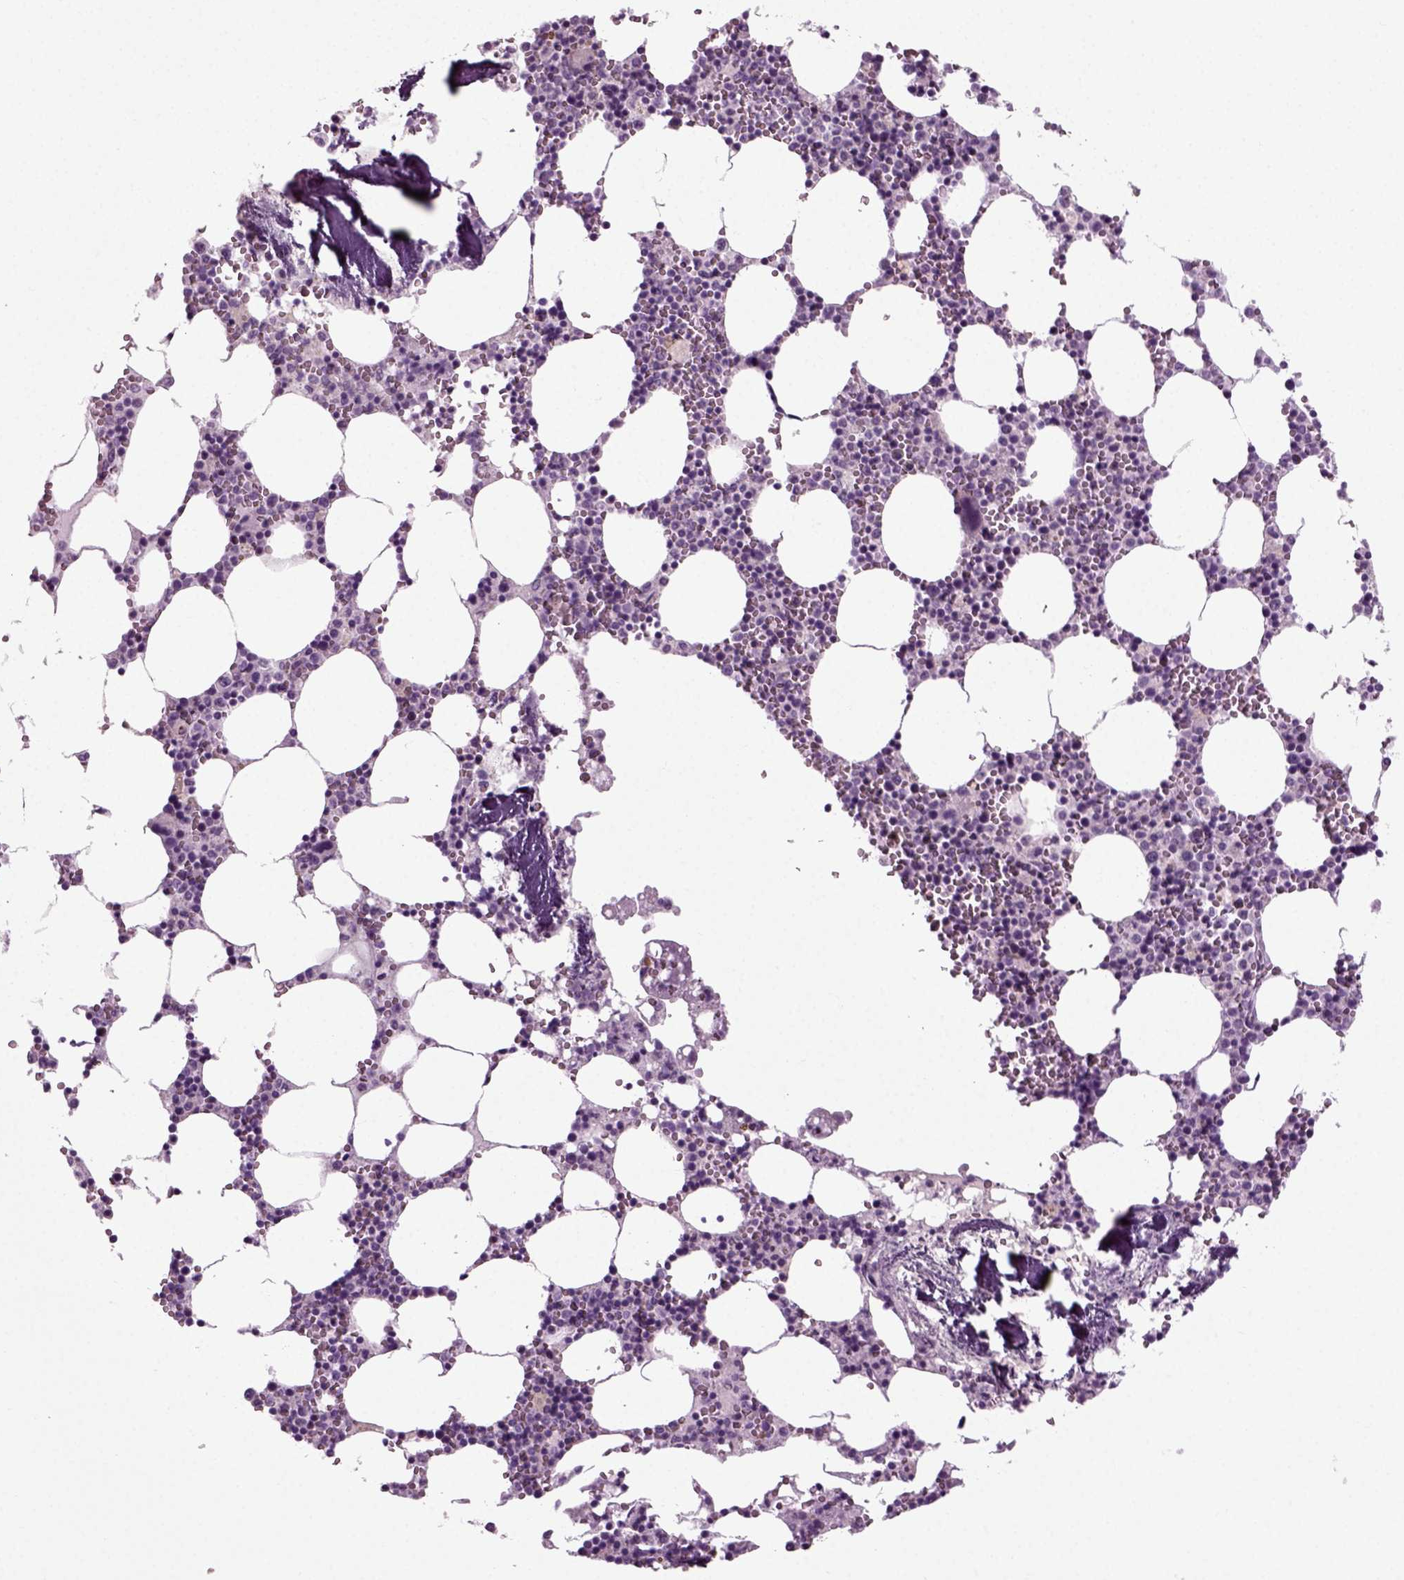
{"staining": {"intensity": "negative", "quantity": "none", "location": "none"}, "tissue": "bone marrow", "cell_type": "Hematopoietic cells", "image_type": "normal", "snomed": [{"axis": "morphology", "description": "Normal tissue, NOS"}, {"axis": "topography", "description": "Bone marrow"}], "caption": "Immunohistochemistry (IHC) of unremarkable bone marrow shows no positivity in hematopoietic cells. The staining was performed using DAB to visualize the protein expression in brown, while the nuclei were stained in blue with hematoxylin (Magnification: 20x).", "gene": "ZC2HC1C", "patient": {"sex": "female", "age": 64}}